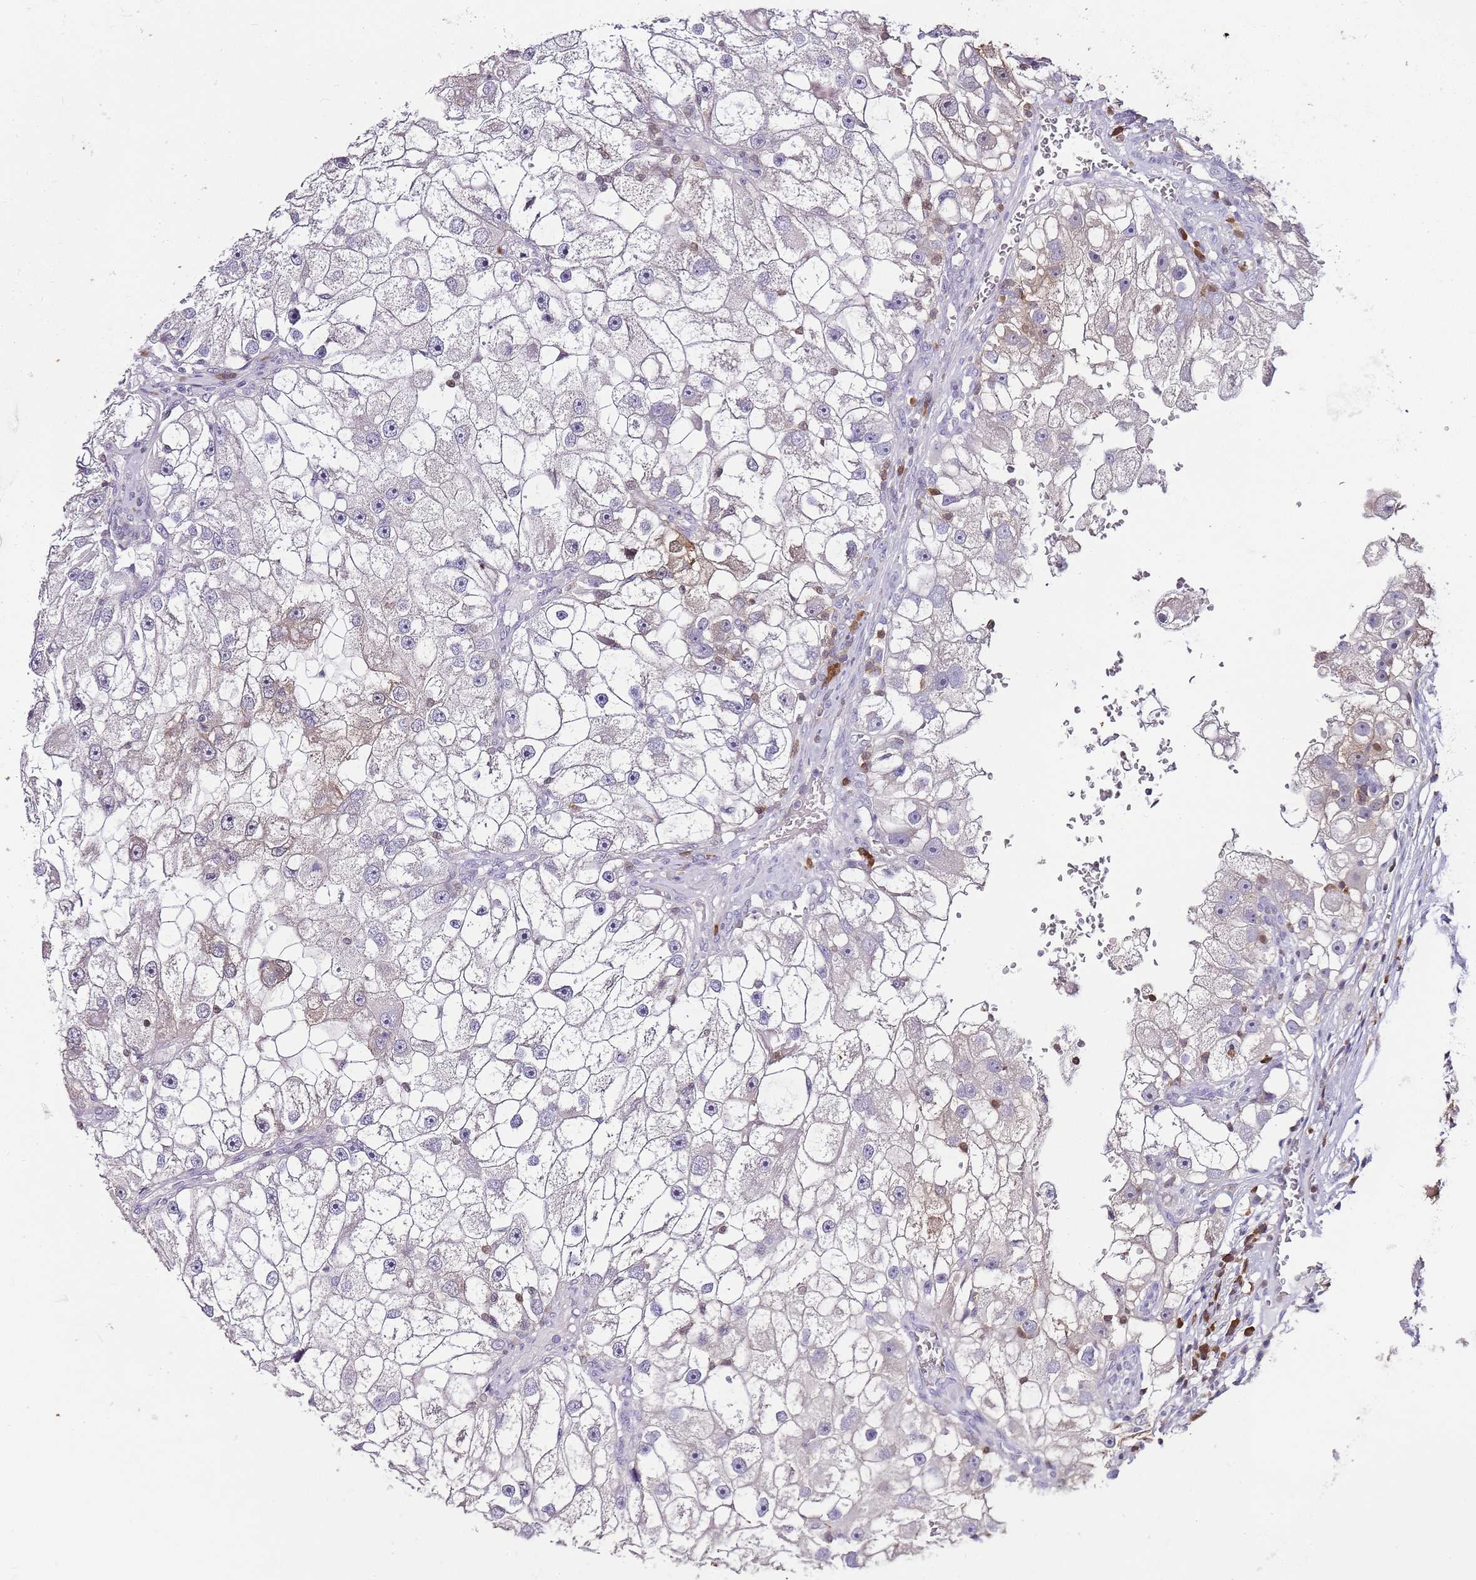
{"staining": {"intensity": "negative", "quantity": "none", "location": "none"}, "tissue": "renal cancer", "cell_type": "Tumor cells", "image_type": "cancer", "snomed": [{"axis": "morphology", "description": "Adenocarcinoma, NOS"}, {"axis": "topography", "description": "Kidney"}], "caption": "Tumor cells are negative for protein expression in human renal adenocarcinoma.", "gene": "ZBP1", "patient": {"sex": "male", "age": 63}}